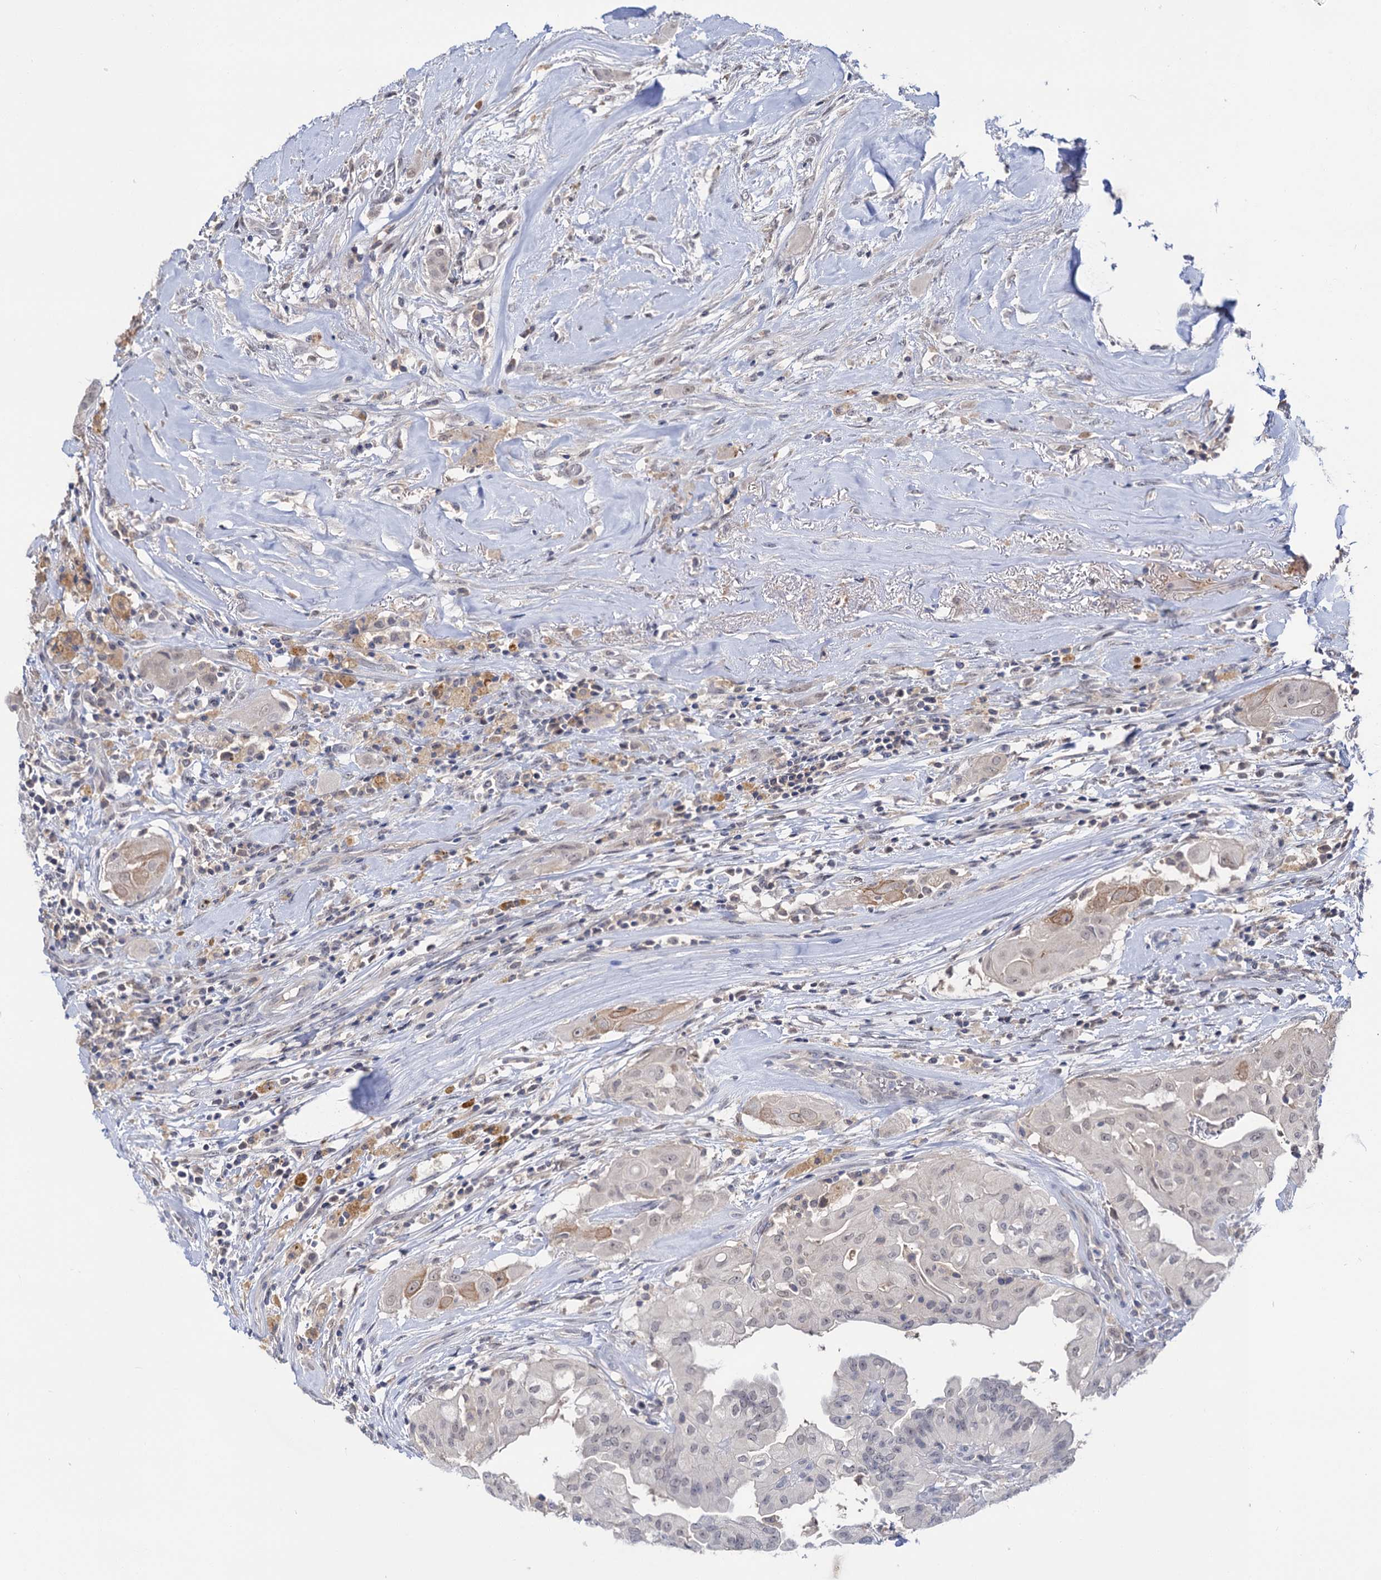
{"staining": {"intensity": "negative", "quantity": "none", "location": "none"}, "tissue": "thyroid cancer", "cell_type": "Tumor cells", "image_type": "cancer", "snomed": [{"axis": "morphology", "description": "Papillary adenocarcinoma, NOS"}, {"axis": "topography", "description": "Thyroid gland"}], "caption": "Papillary adenocarcinoma (thyroid) stained for a protein using immunohistochemistry displays no positivity tumor cells.", "gene": "NEK10", "patient": {"sex": "female", "age": 59}}